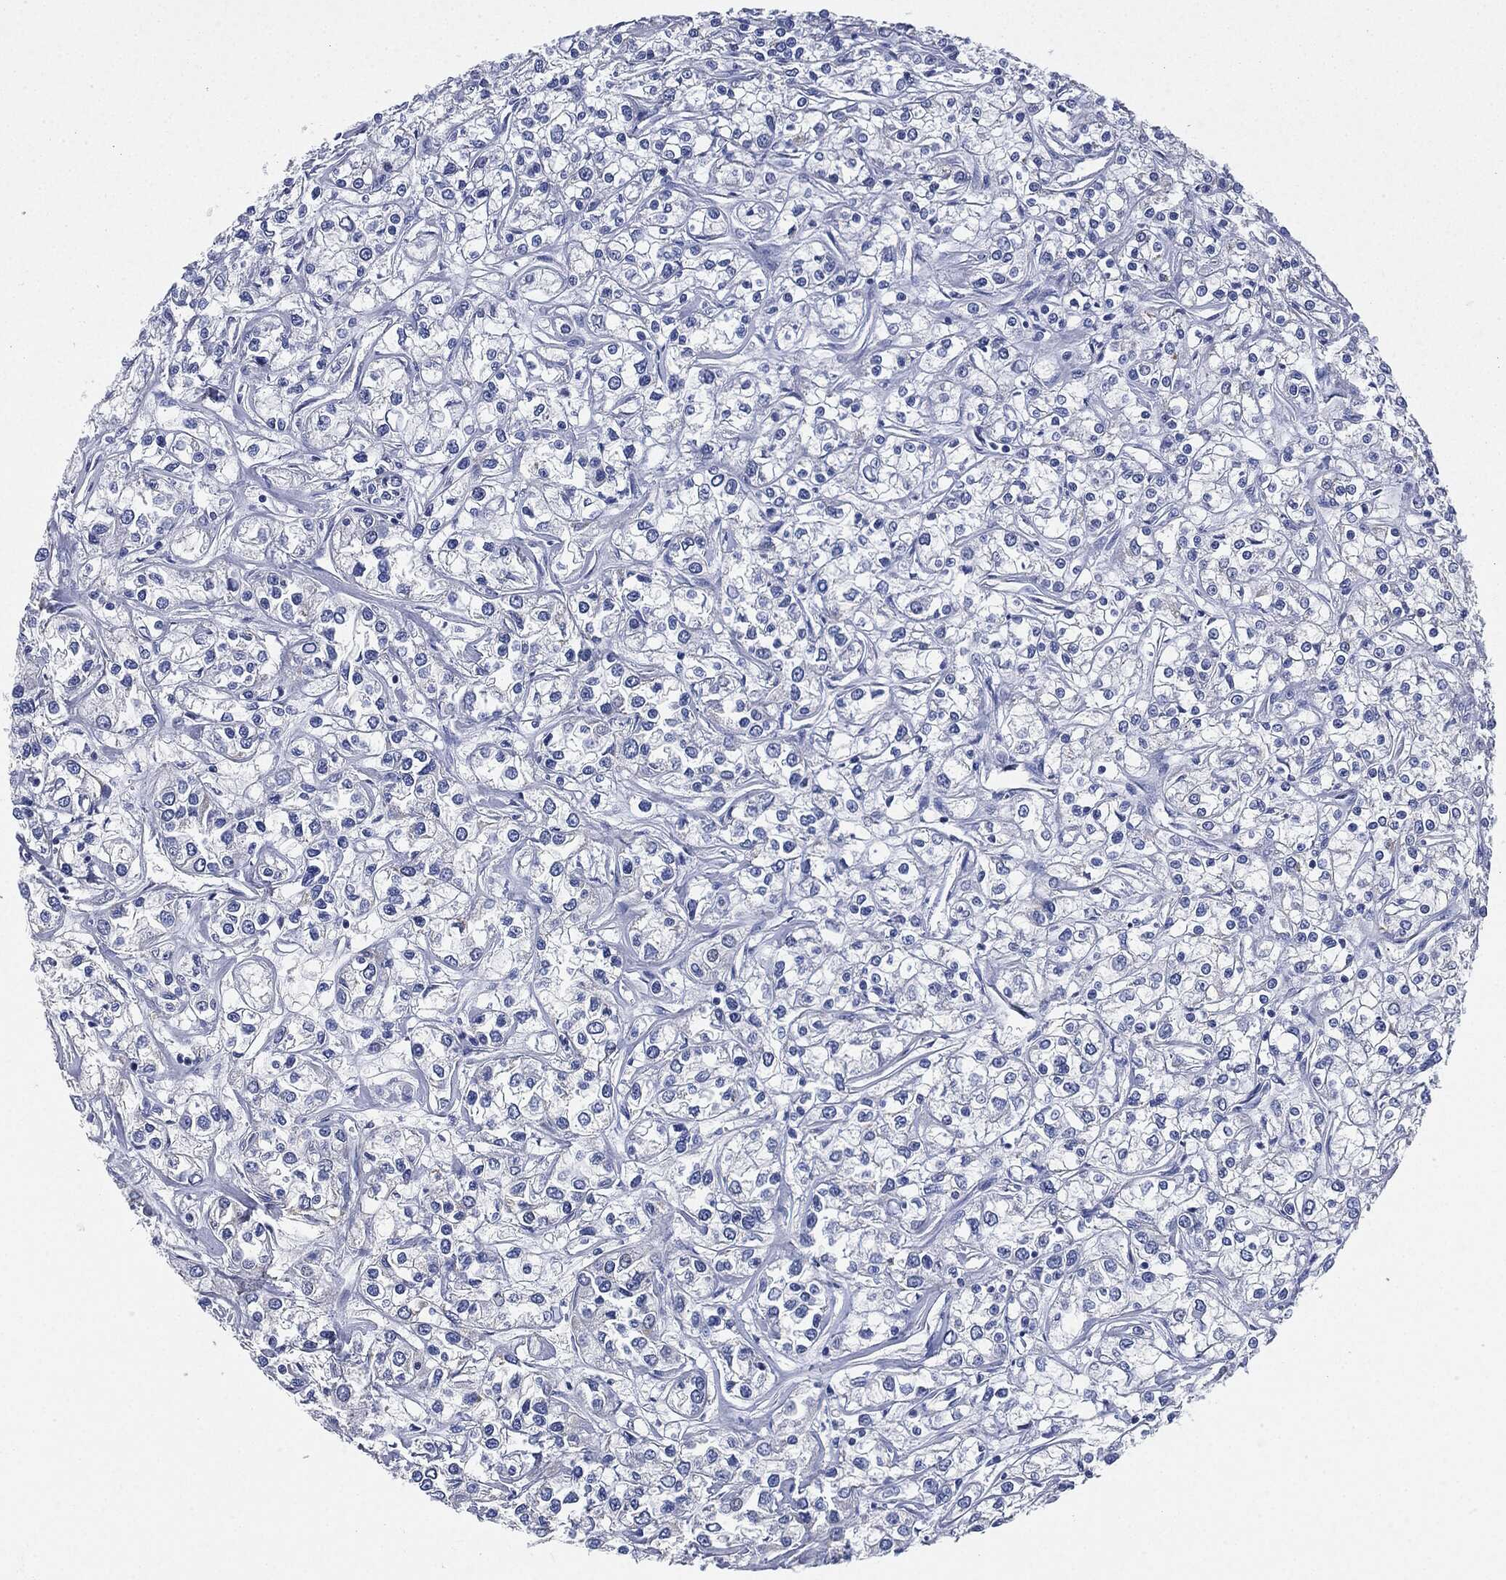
{"staining": {"intensity": "negative", "quantity": "none", "location": "none"}, "tissue": "renal cancer", "cell_type": "Tumor cells", "image_type": "cancer", "snomed": [{"axis": "morphology", "description": "Adenocarcinoma, NOS"}, {"axis": "topography", "description": "Kidney"}], "caption": "A high-resolution histopathology image shows immunohistochemistry (IHC) staining of renal adenocarcinoma, which demonstrates no significant staining in tumor cells.", "gene": "SHROOM2", "patient": {"sex": "female", "age": 59}}